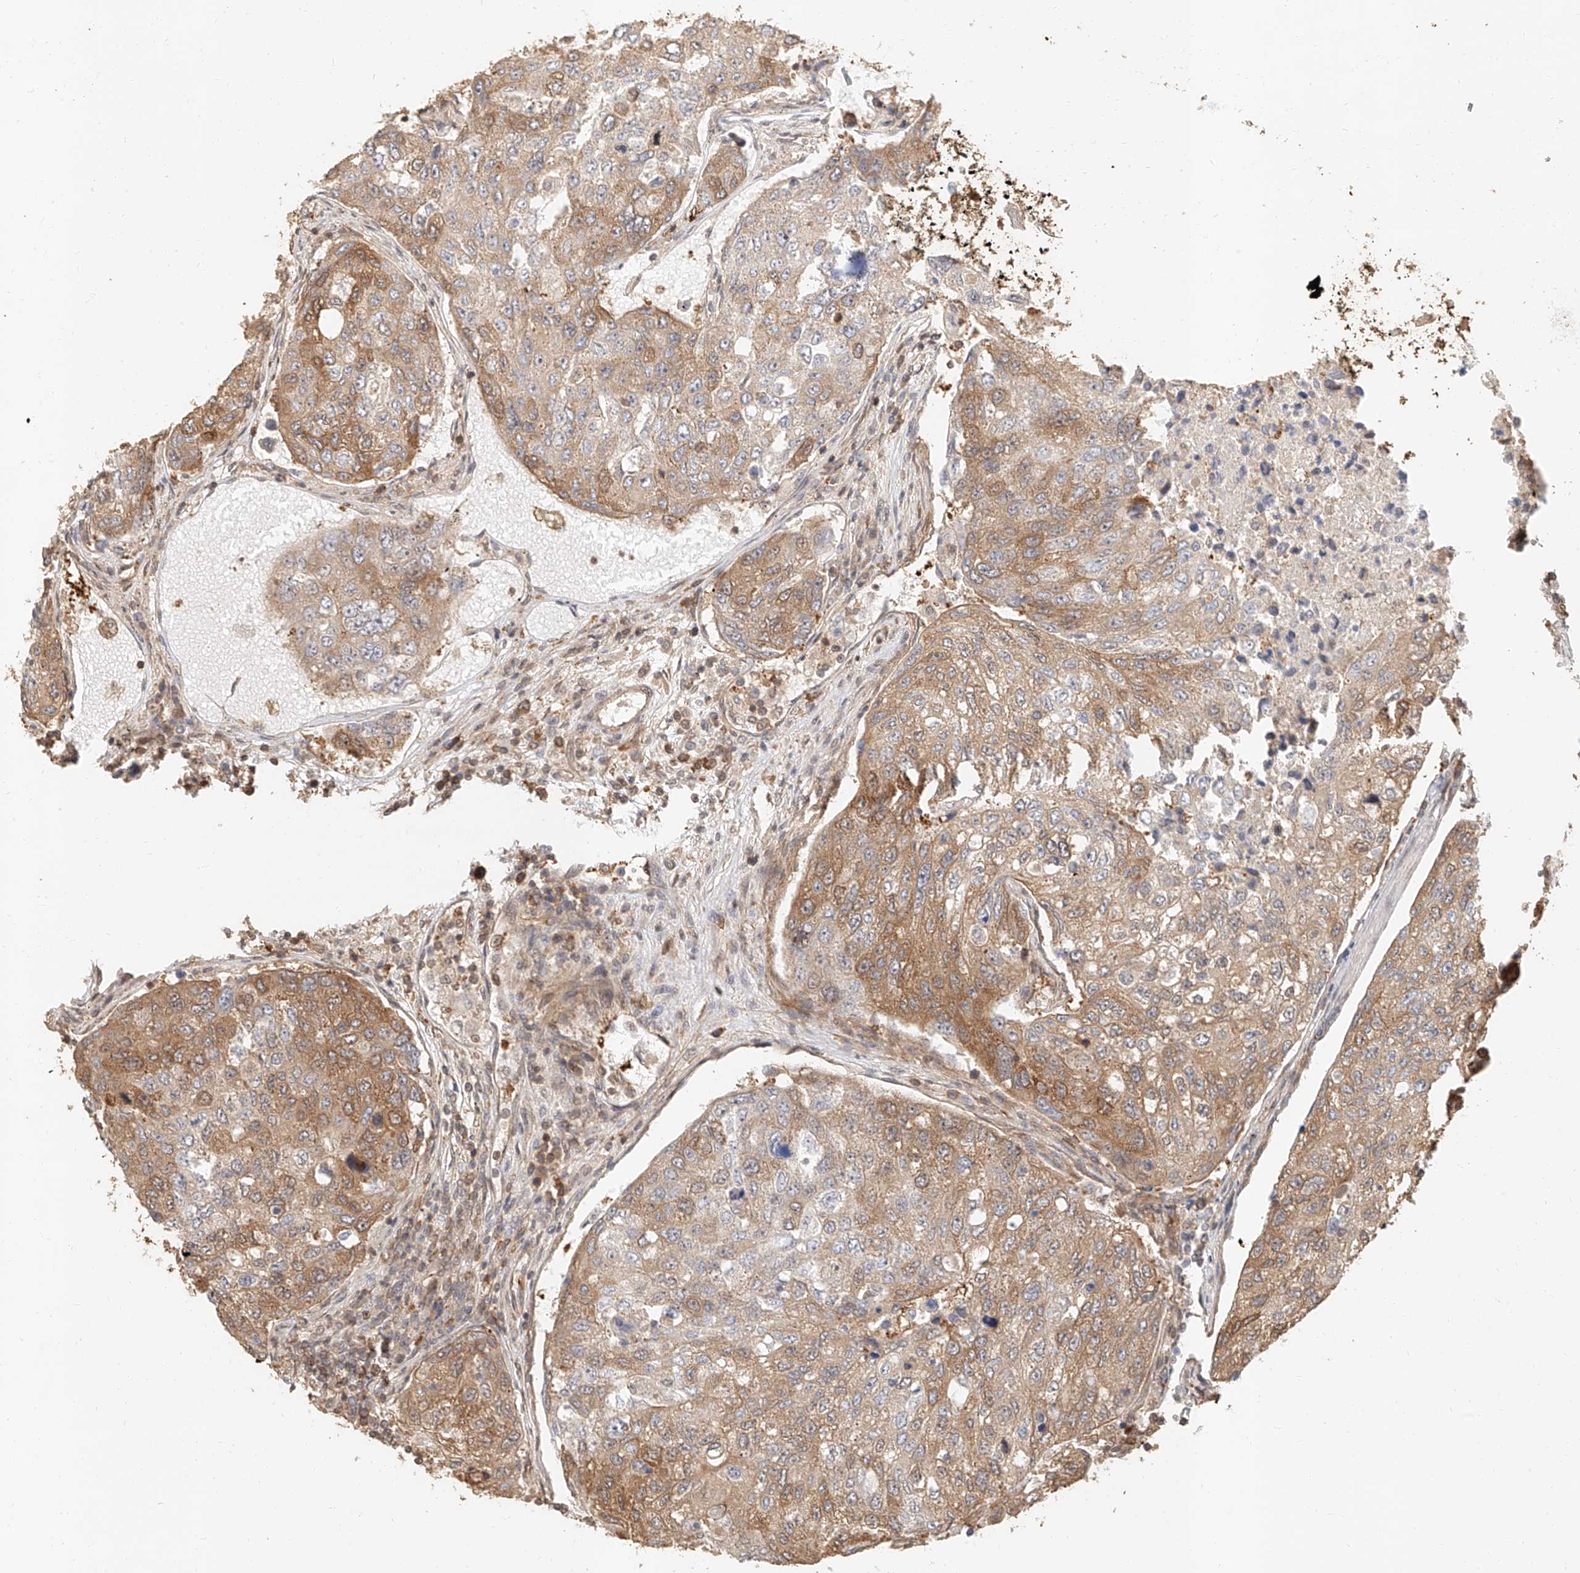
{"staining": {"intensity": "moderate", "quantity": "25%-75%", "location": "cytoplasmic/membranous"}, "tissue": "urothelial cancer", "cell_type": "Tumor cells", "image_type": "cancer", "snomed": [{"axis": "morphology", "description": "Urothelial carcinoma, High grade"}, {"axis": "topography", "description": "Lymph node"}, {"axis": "topography", "description": "Urinary bladder"}], "caption": "A brown stain labels moderate cytoplasmic/membranous expression of a protein in urothelial cancer tumor cells. (brown staining indicates protein expression, while blue staining denotes nuclei).", "gene": "NAP1L1", "patient": {"sex": "male", "age": 51}}